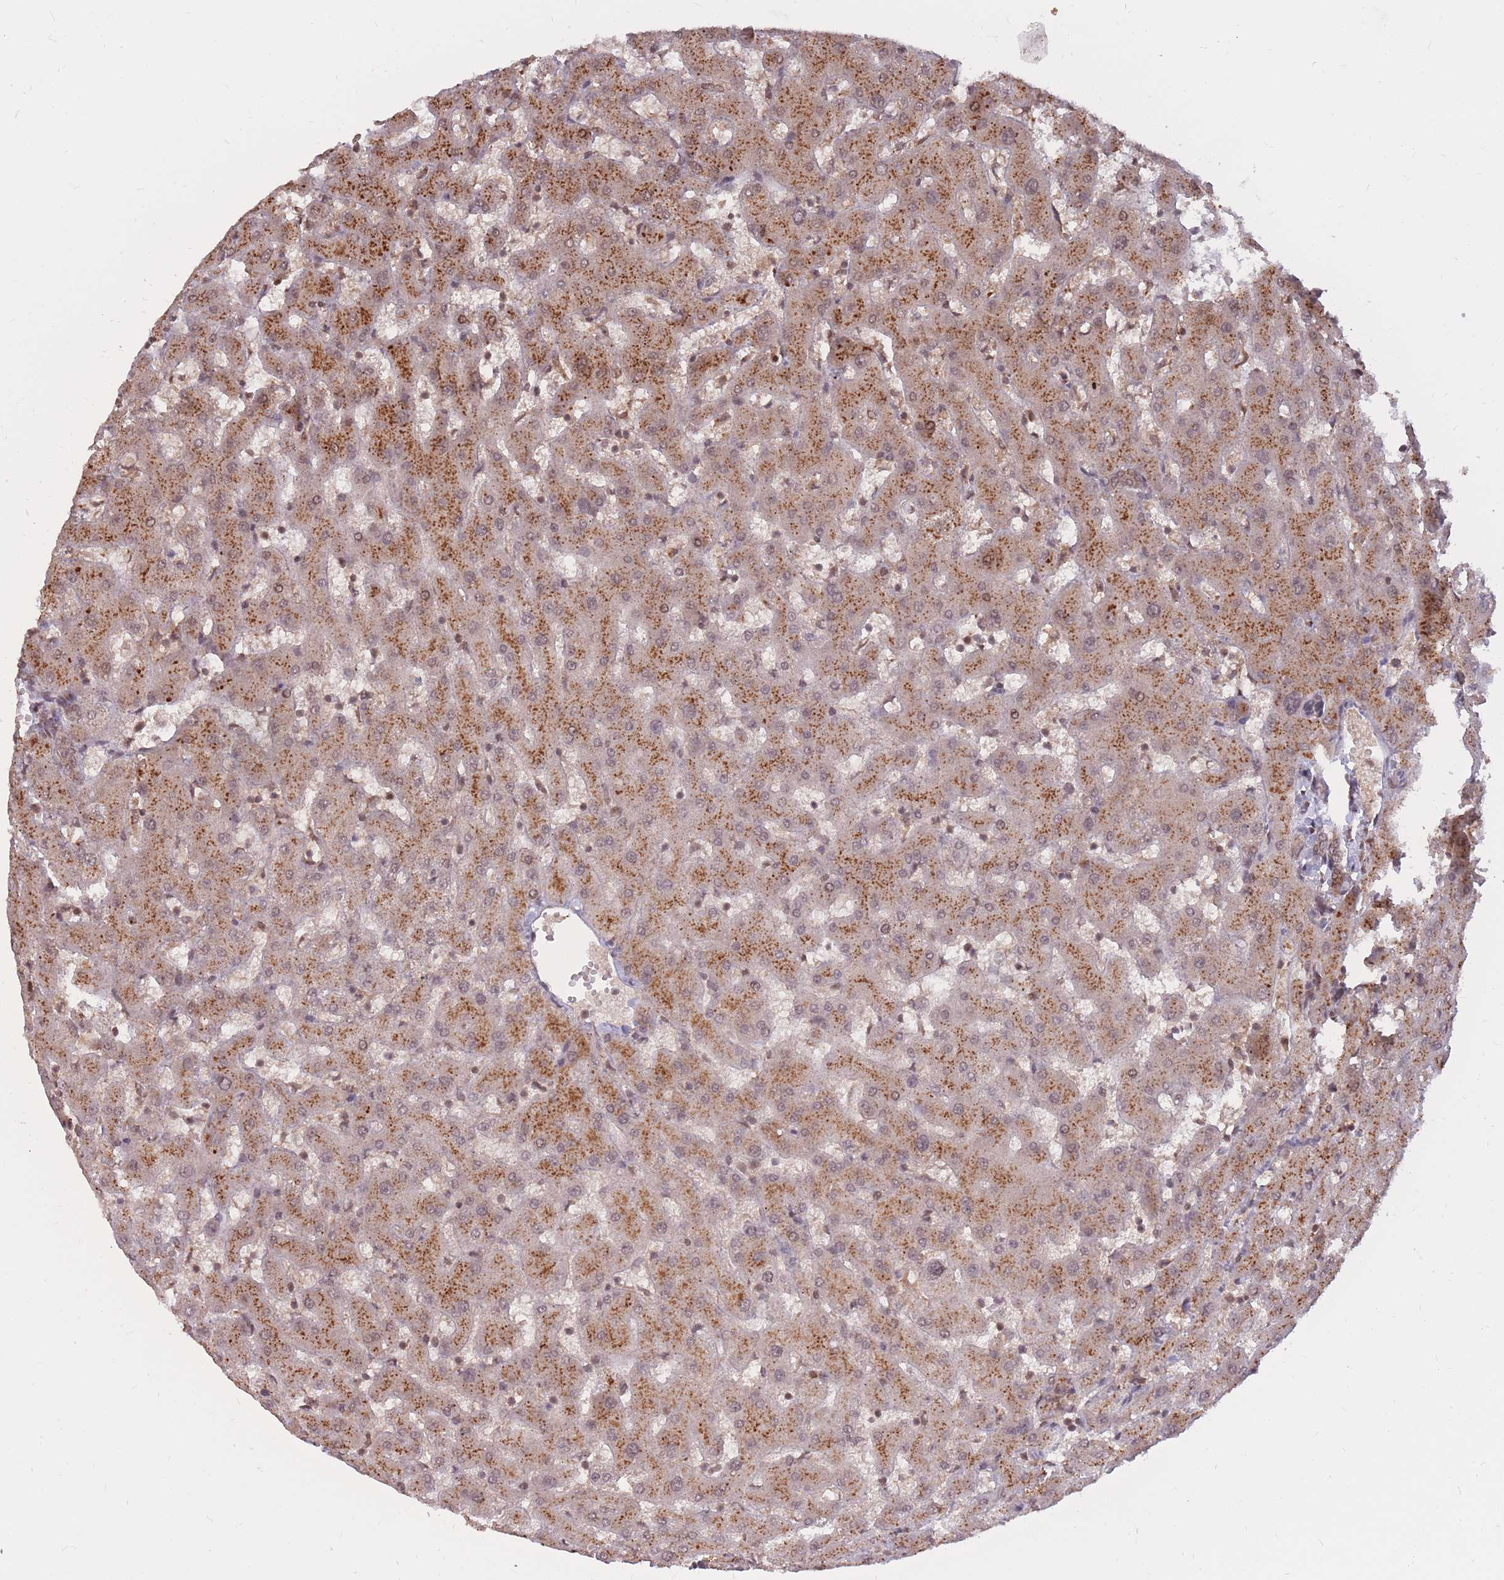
{"staining": {"intensity": "moderate", "quantity": ">75%", "location": "cytoplasmic/membranous,nuclear"}, "tissue": "liver", "cell_type": "Cholangiocytes", "image_type": "normal", "snomed": [{"axis": "morphology", "description": "Normal tissue, NOS"}, {"axis": "topography", "description": "Liver"}], "caption": "Unremarkable liver reveals moderate cytoplasmic/membranous,nuclear positivity in approximately >75% of cholangiocytes, visualized by immunohistochemistry.", "gene": "SRA1", "patient": {"sex": "female", "age": 63}}